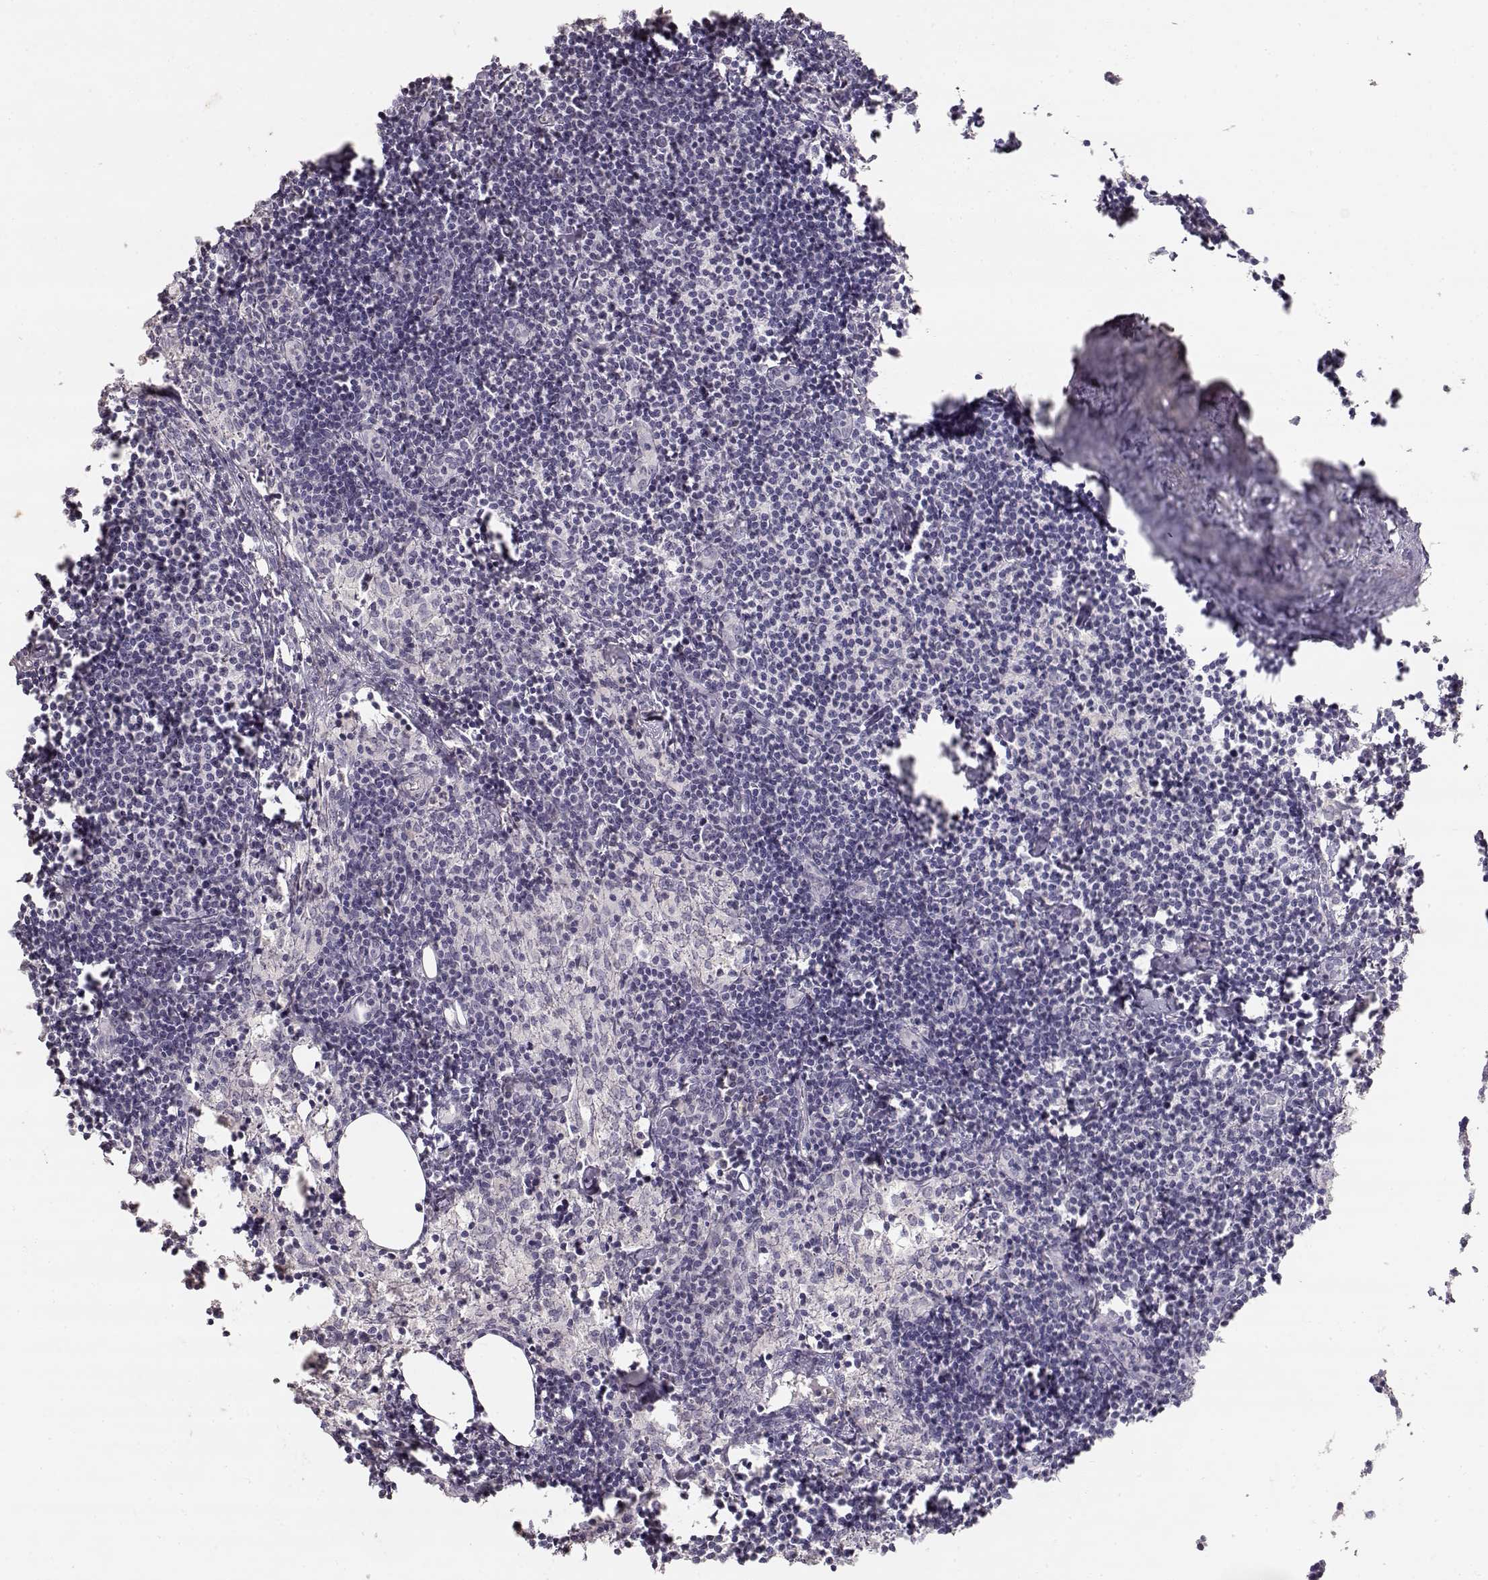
{"staining": {"intensity": "negative", "quantity": "none", "location": "none"}, "tissue": "lymph node", "cell_type": "Germinal center cells", "image_type": "normal", "snomed": [{"axis": "morphology", "description": "Normal tissue, NOS"}, {"axis": "topography", "description": "Lymph node"}], "caption": "Immunohistochemistry image of unremarkable lymph node: lymph node stained with DAB (3,3'-diaminobenzidine) exhibits no significant protein expression in germinal center cells. Brightfield microscopy of immunohistochemistry stained with DAB (brown) and hematoxylin (blue), captured at high magnification.", "gene": "TPH2", "patient": {"sex": "female", "age": 52}}